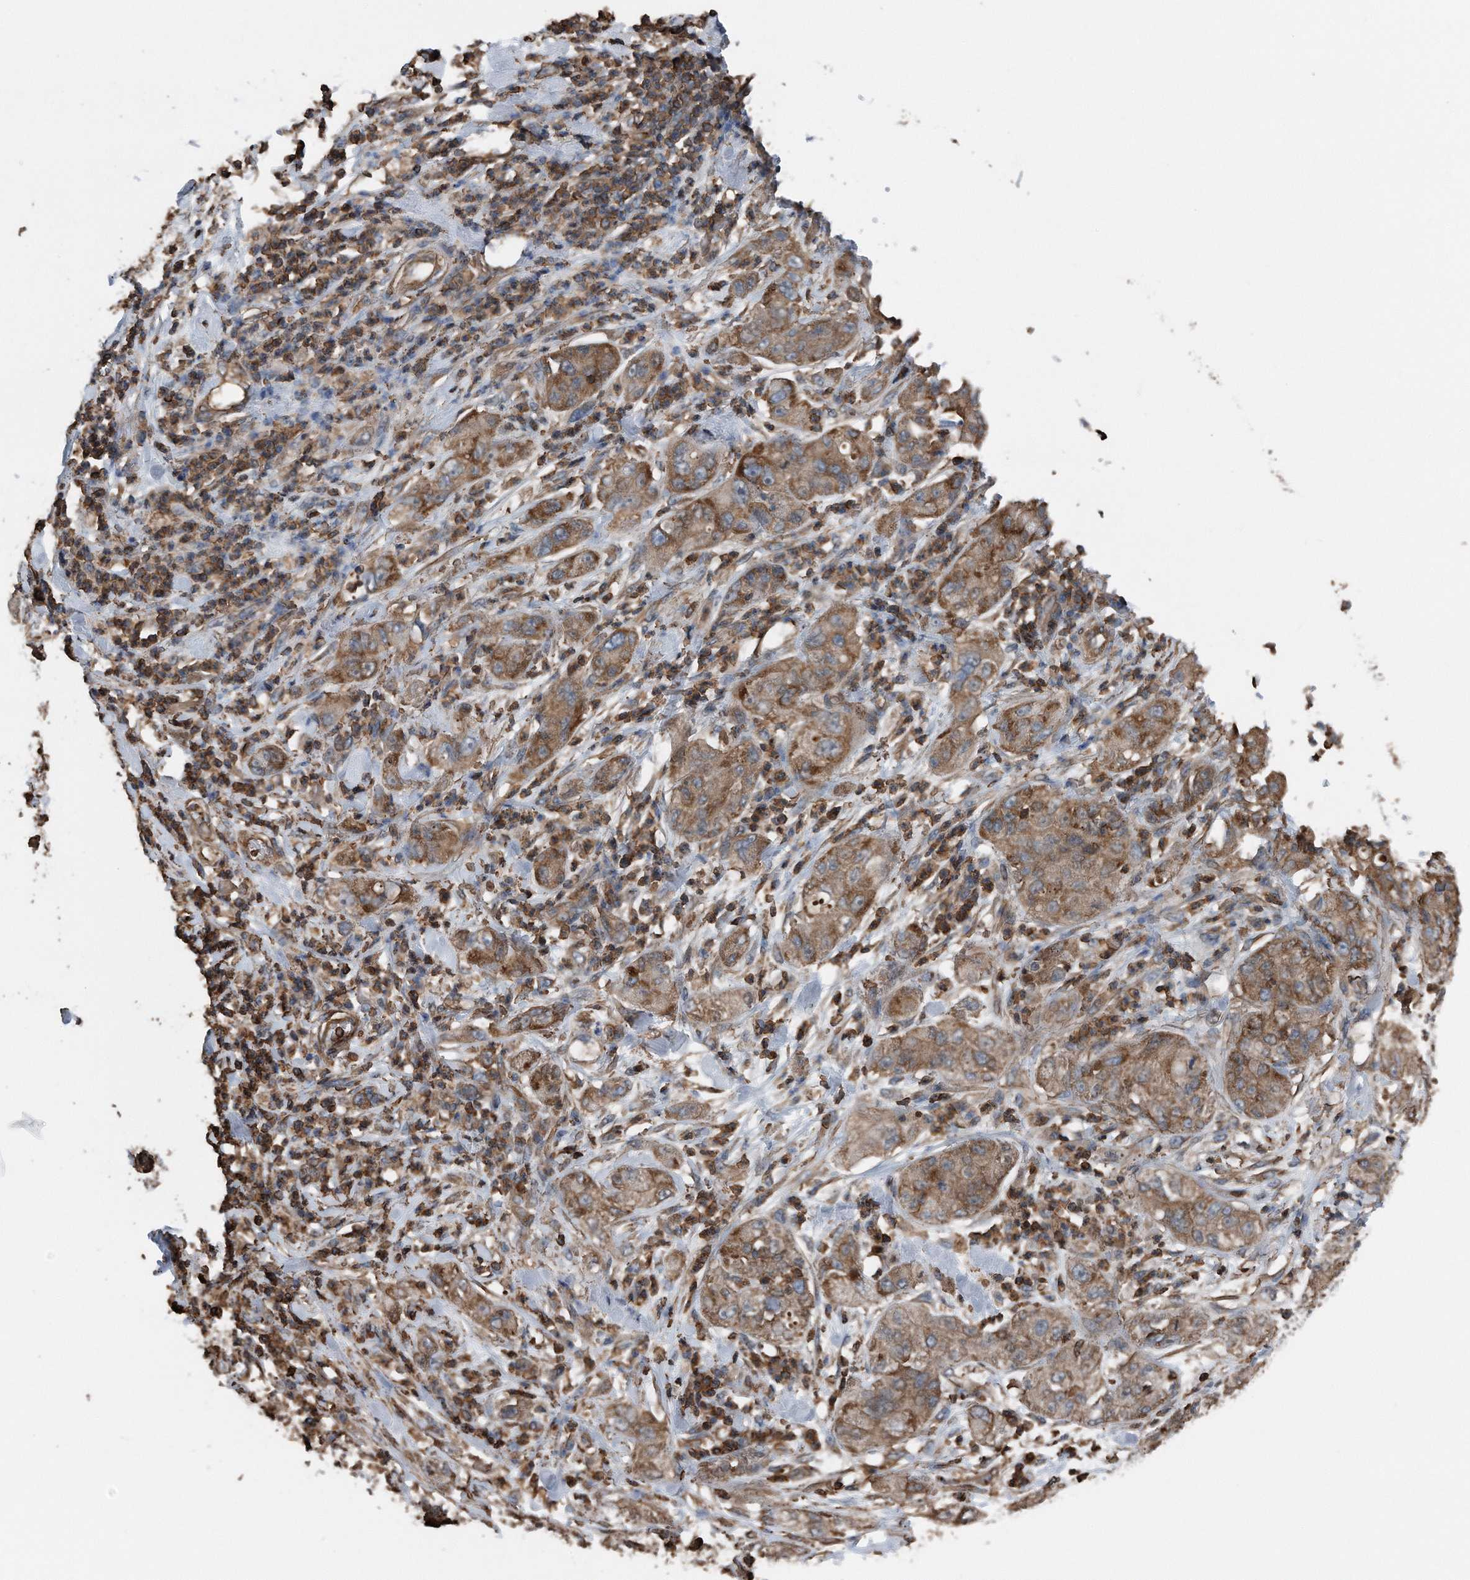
{"staining": {"intensity": "moderate", "quantity": ">75%", "location": "cytoplasmic/membranous"}, "tissue": "pancreatic cancer", "cell_type": "Tumor cells", "image_type": "cancer", "snomed": [{"axis": "morphology", "description": "Adenocarcinoma, NOS"}, {"axis": "topography", "description": "Pancreas"}], "caption": "Immunohistochemistry histopathology image of human pancreatic cancer (adenocarcinoma) stained for a protein (brown), which demonstrates medium levels of moderate cytoplasmic/membranous staining in about >75% of tumor cells.", "gene": "RSPO3", "patient": {"sex": "female", "age": 78}}